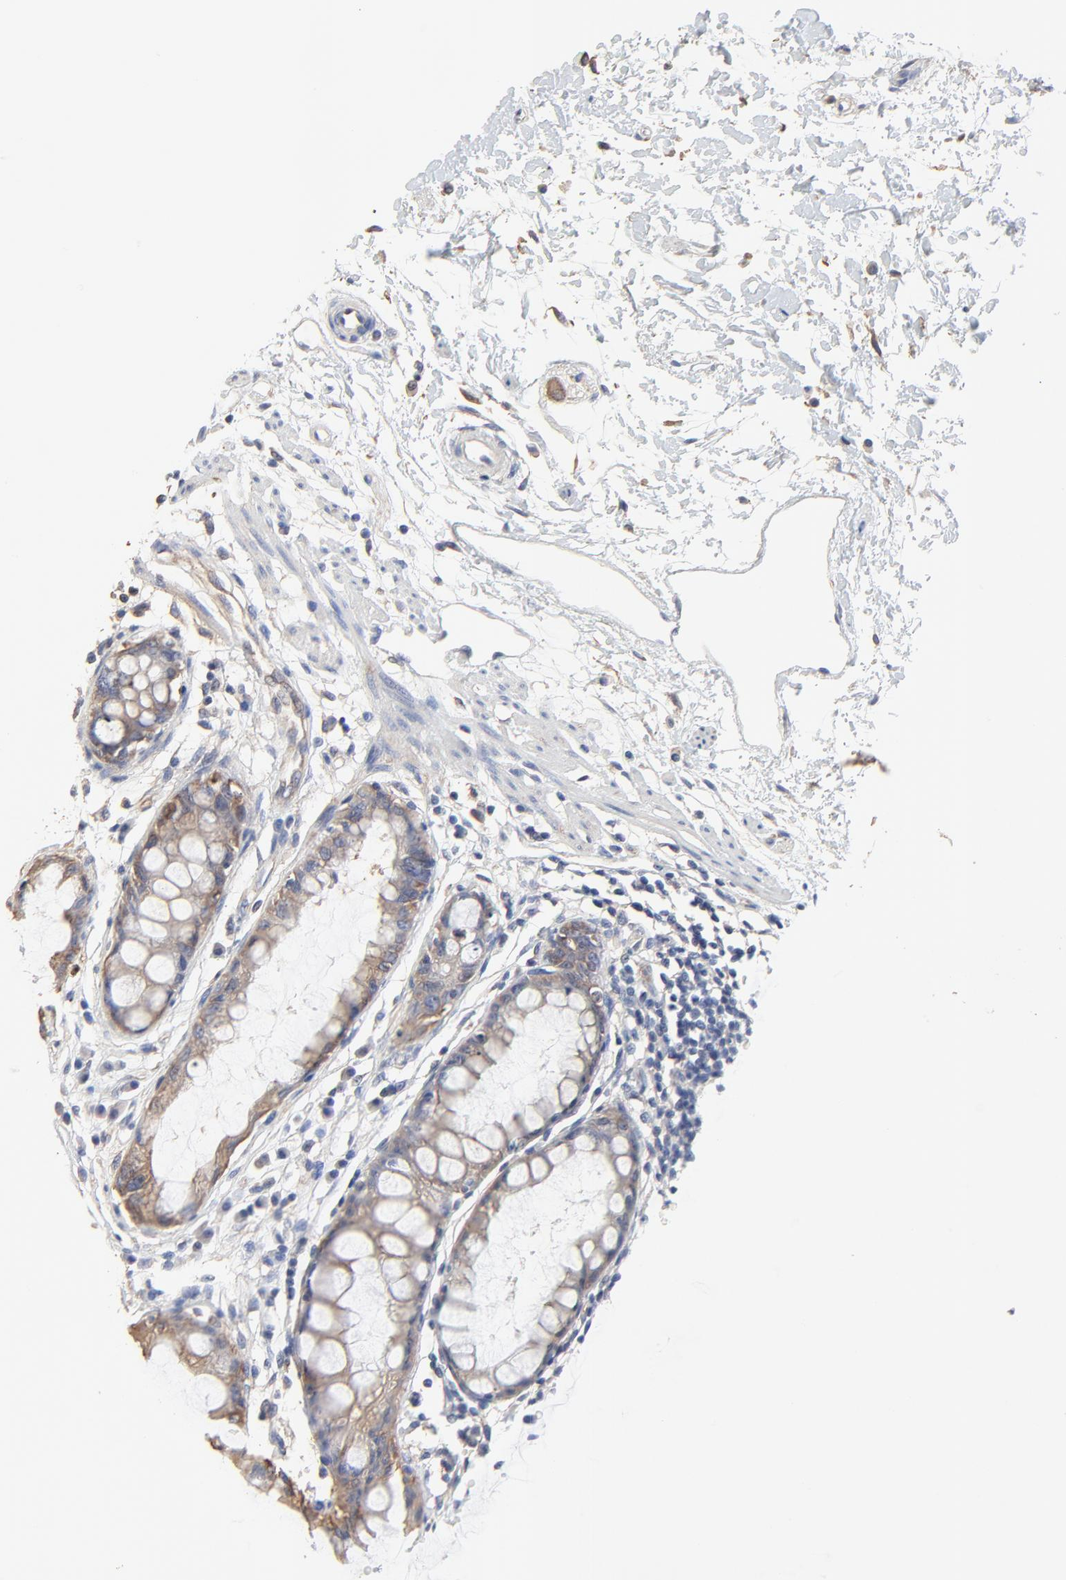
{"staining": {"intensity": "moderate", "quantity": "25%-75%", "location": "cytoplasmic/membranous"}, "tissue": "rectum", "cell_type": "Glandular cells", "image_type": "normal", "snomed": [{"axis": "morphology", "description": "Normal tissue, NOS"}, {"axis": "morphology", "description": "Adenocarcinoma, NOS"}, {"axis": "topography", "description": "Rectum"}], "caption": "Approximately 25%-75% of glandular cells in benign rectum reveal moderate cytoplasmic/membranous protein positivity as visualized by brown immunohistochemical staining.", "gene": "NXF3", "patient": {"sex": "female", "age": 65}}